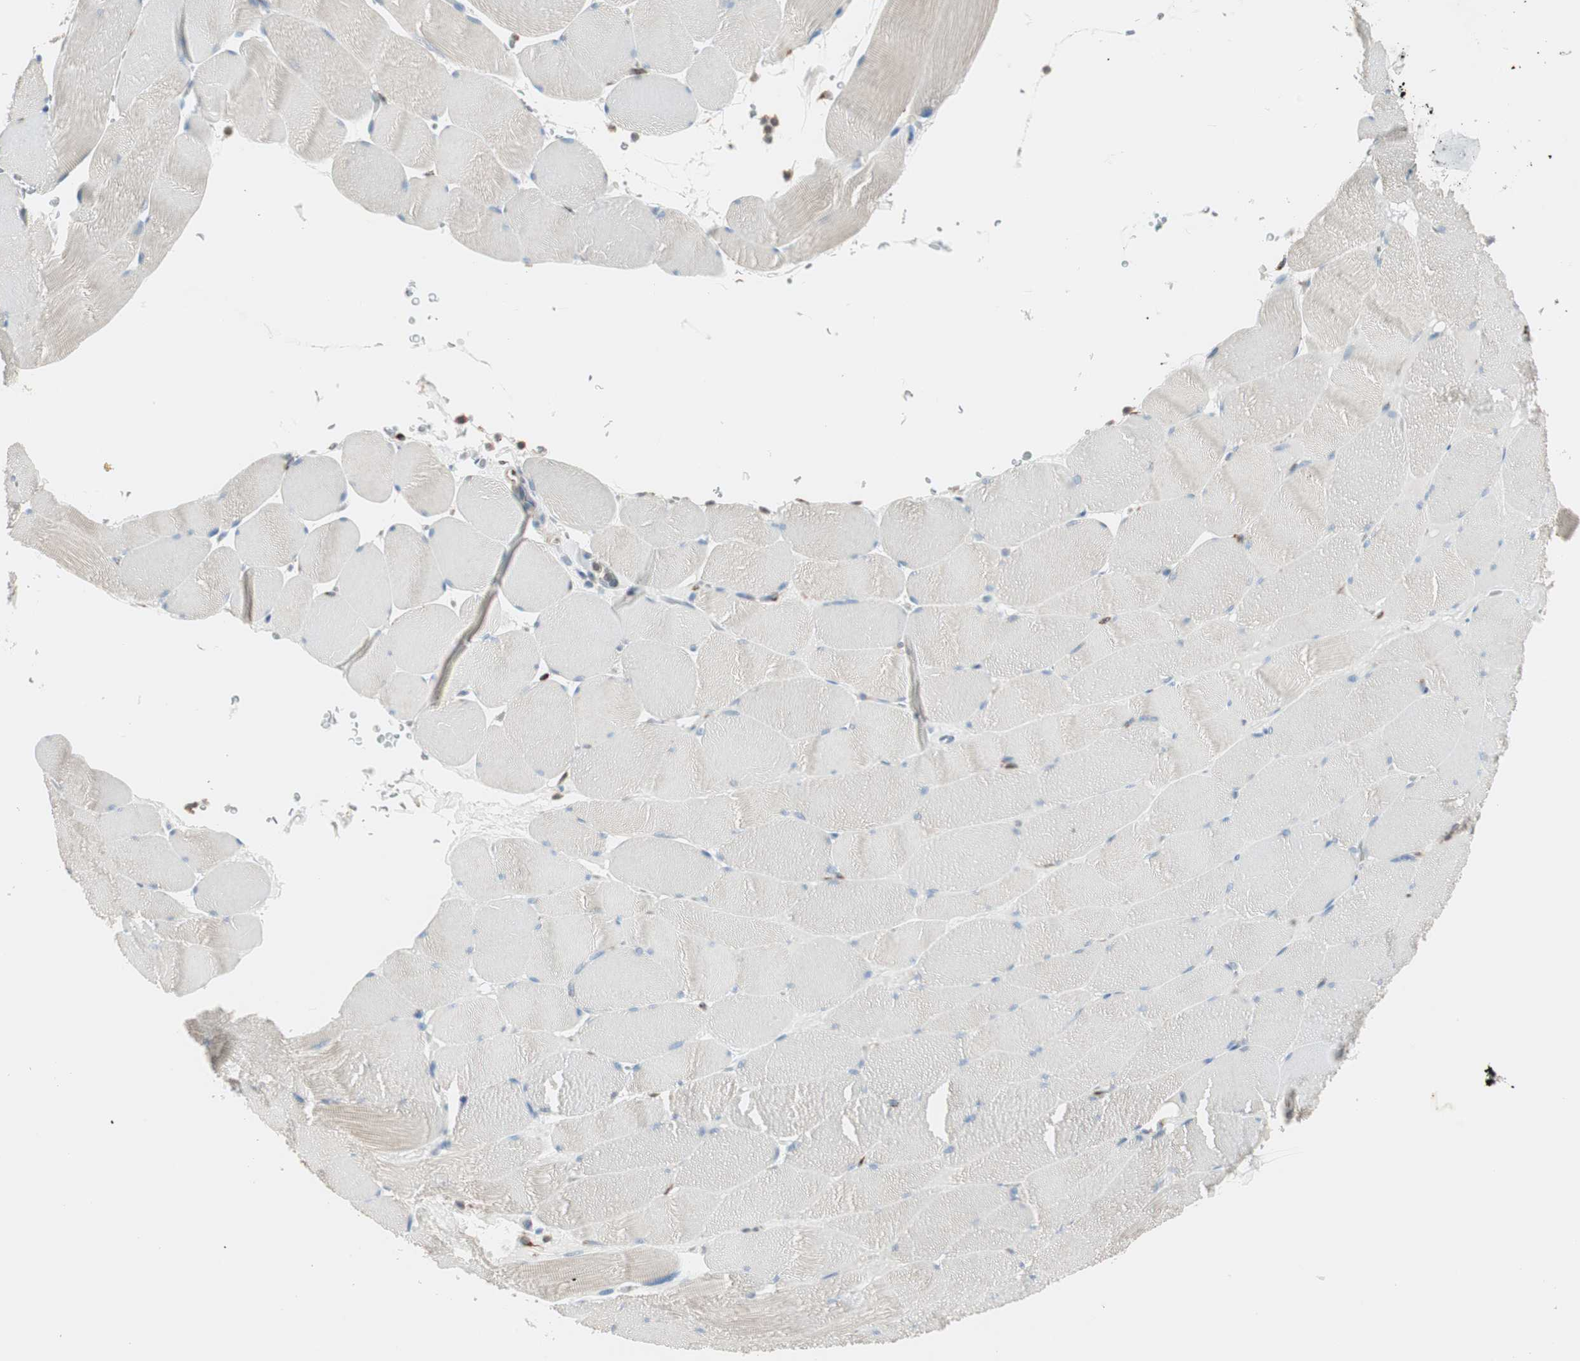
{"staining": {"intensity": "weak", "quantity": "25%-75%", "location": "cytoplasmic/membranous"}, "tissue": "skeletal muscle", "cell_type": "Myocytes", "image_type": "normal", "snomed": [{"axis": "morphology", "description": "Normal tissue, NOS"}, {"axis": "topography", "description": "Skeletal muscle"}], "caption": "Immunohistochemical staining of benign human skeletal muscle reveals weak cytoplasmic/membranous protein staining in about 25%-75% of myocytes.", "gene": "P4HTM", "patient": {"sex": "male", "age": 62}}